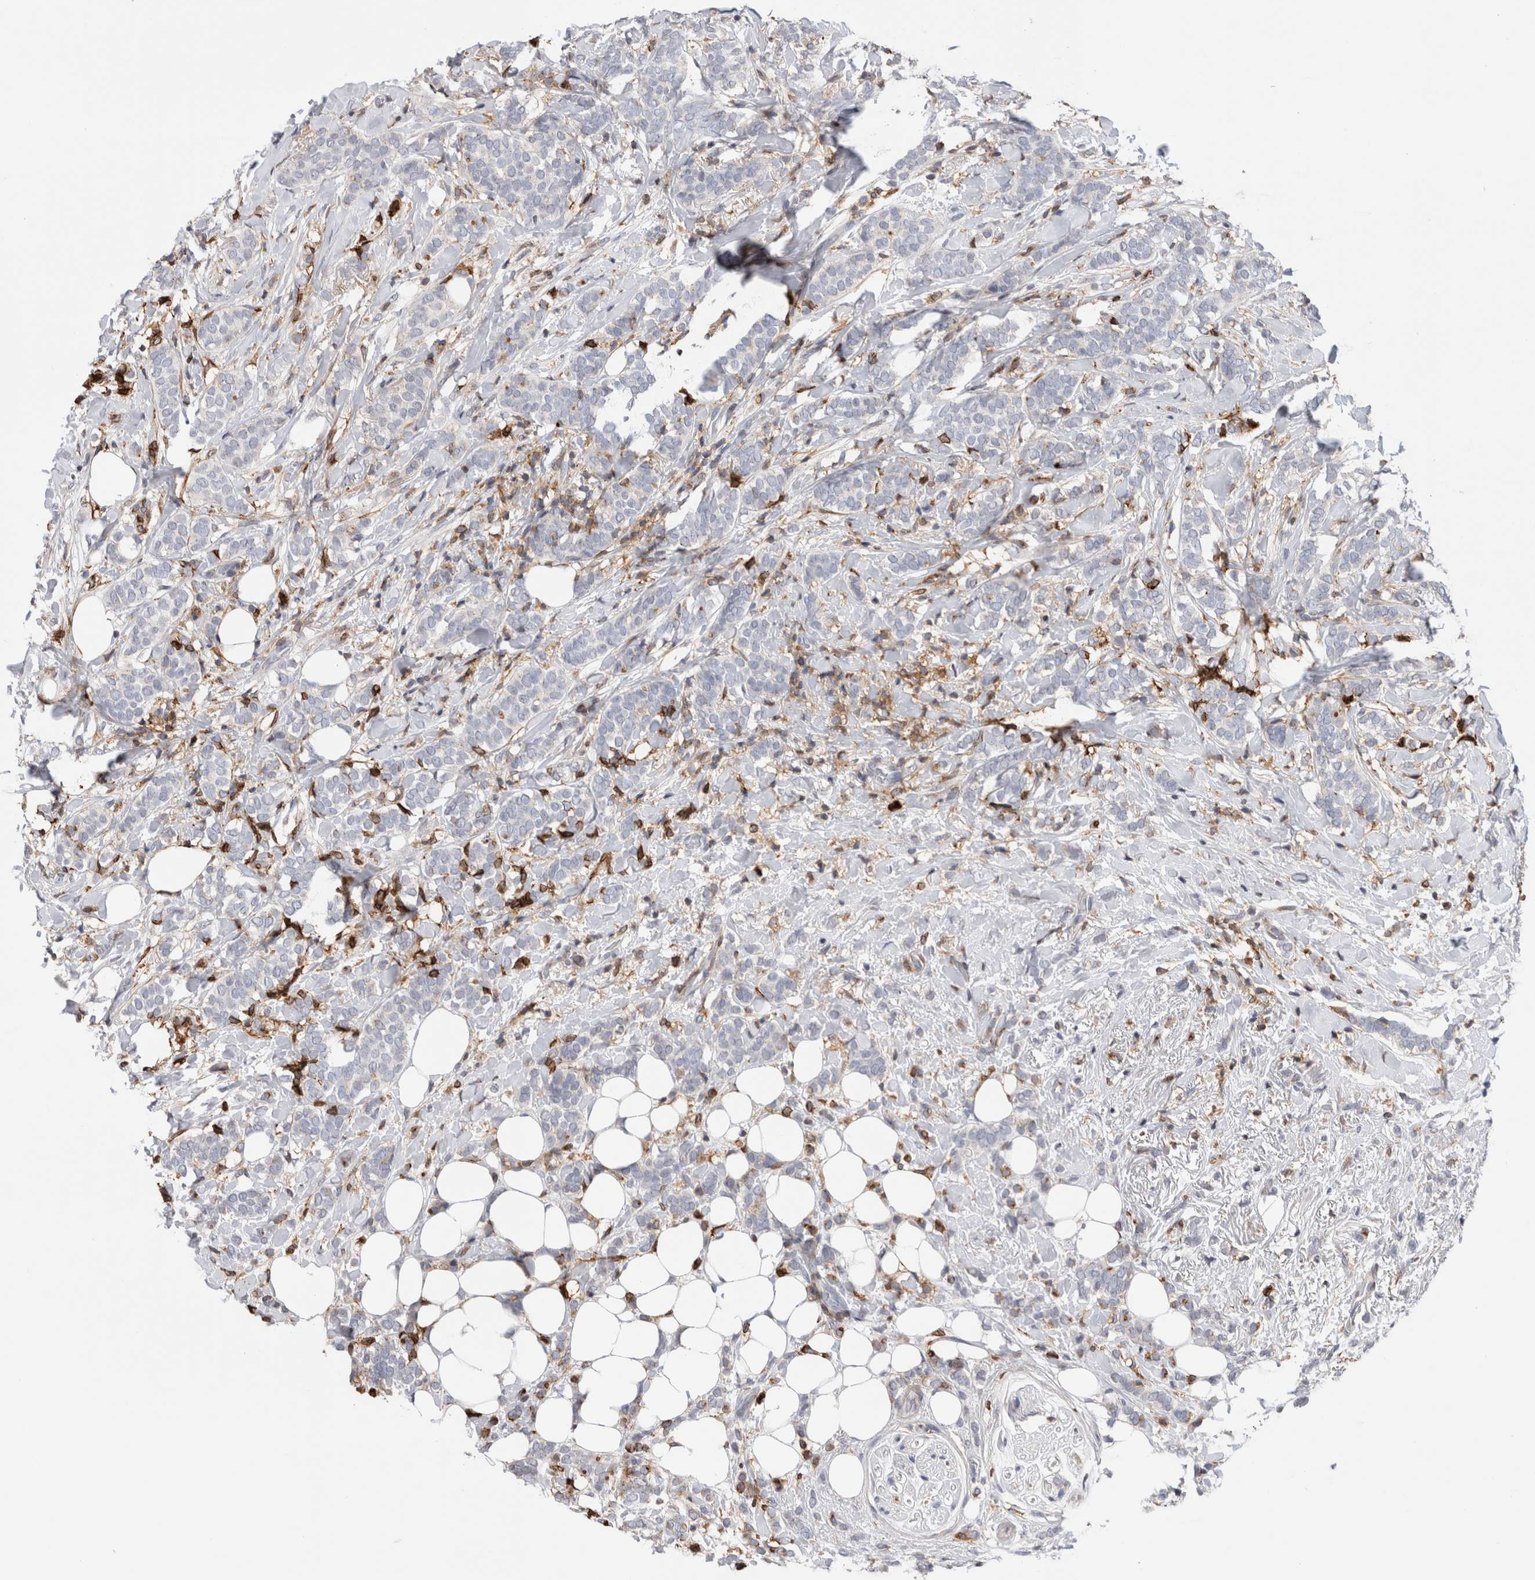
{"staining": {"intensity": "negative", "quantity": "none", "location": "none"}, "tissue": "breast cancer", "cell_type": "Tumor cells", "image_type": "cancer", "snomed": [{"axis": "morphology", "description": "Lobular carcinoma"}, {"axis": "topography", "description": "Breast"}], "caption": "Immunohistochemistry (IHC) image of neoplastic tissue: breast lobular carcinoma stained with DAB shows no significant protein positivity in tumor cells. (DAB immunohistochemistry (IHC) with hematoxylin counter stain).", "gene": "CCDC88B", "patient": {"sex": "female", "age": 50}}